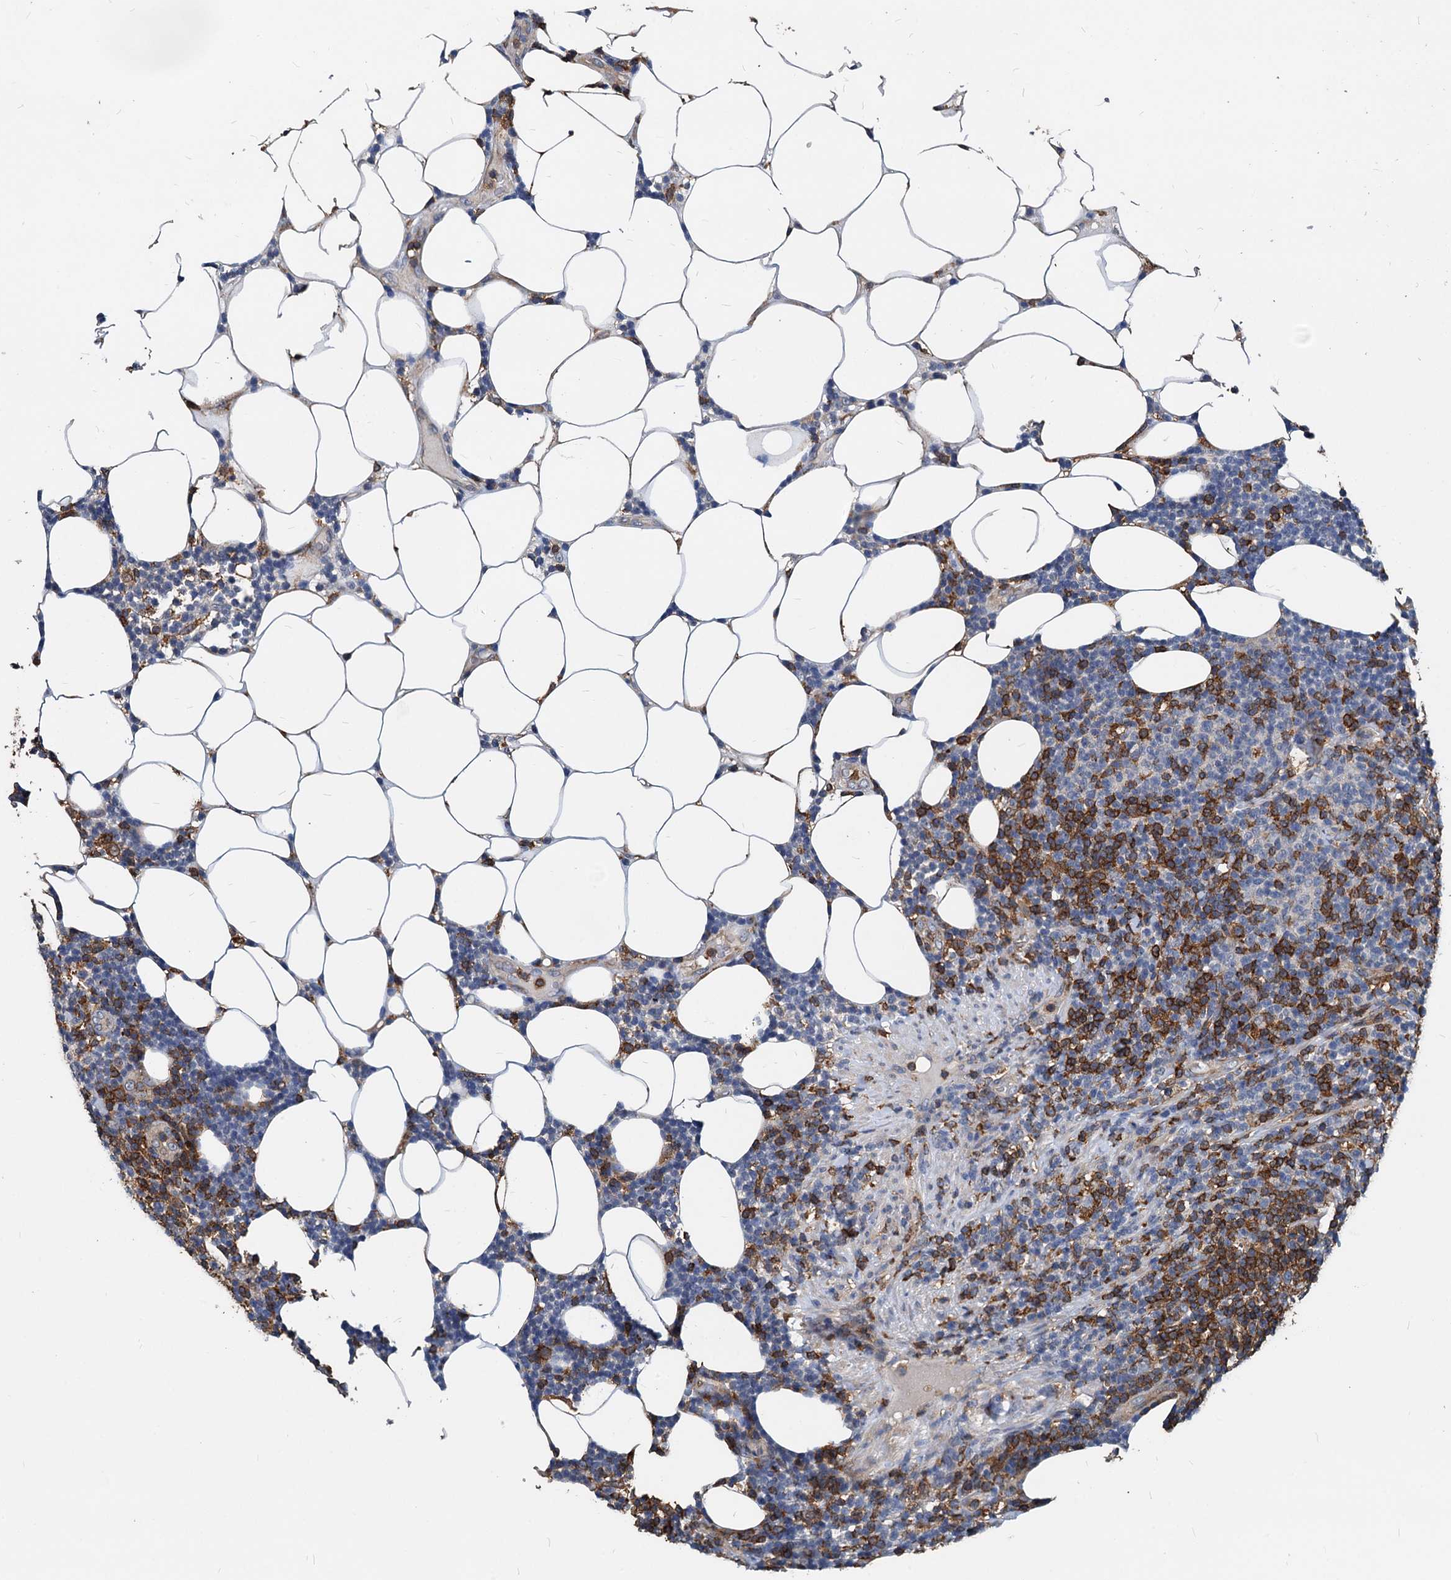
{"staining": {"intensity": "negative", "quantity": "none", "location": "none"}, "tissue": "lymphoma", "cell_type": "Tumor cells", "image_type": "cancer", "snomed": [{"axis": "morphology", "description": "Malignant lymphoma, non-Hodgkin's type, Low grade"}, {"axis": "topography", "description": "Lymph node"}], "caption": "Malignant lymphoma, non-Hodgkin's type (low-grade) stained for a protein using IHC reveals no staining tumor cells.", "gene": "LCP2", "patient": {"sex": "male", "age": 66}}